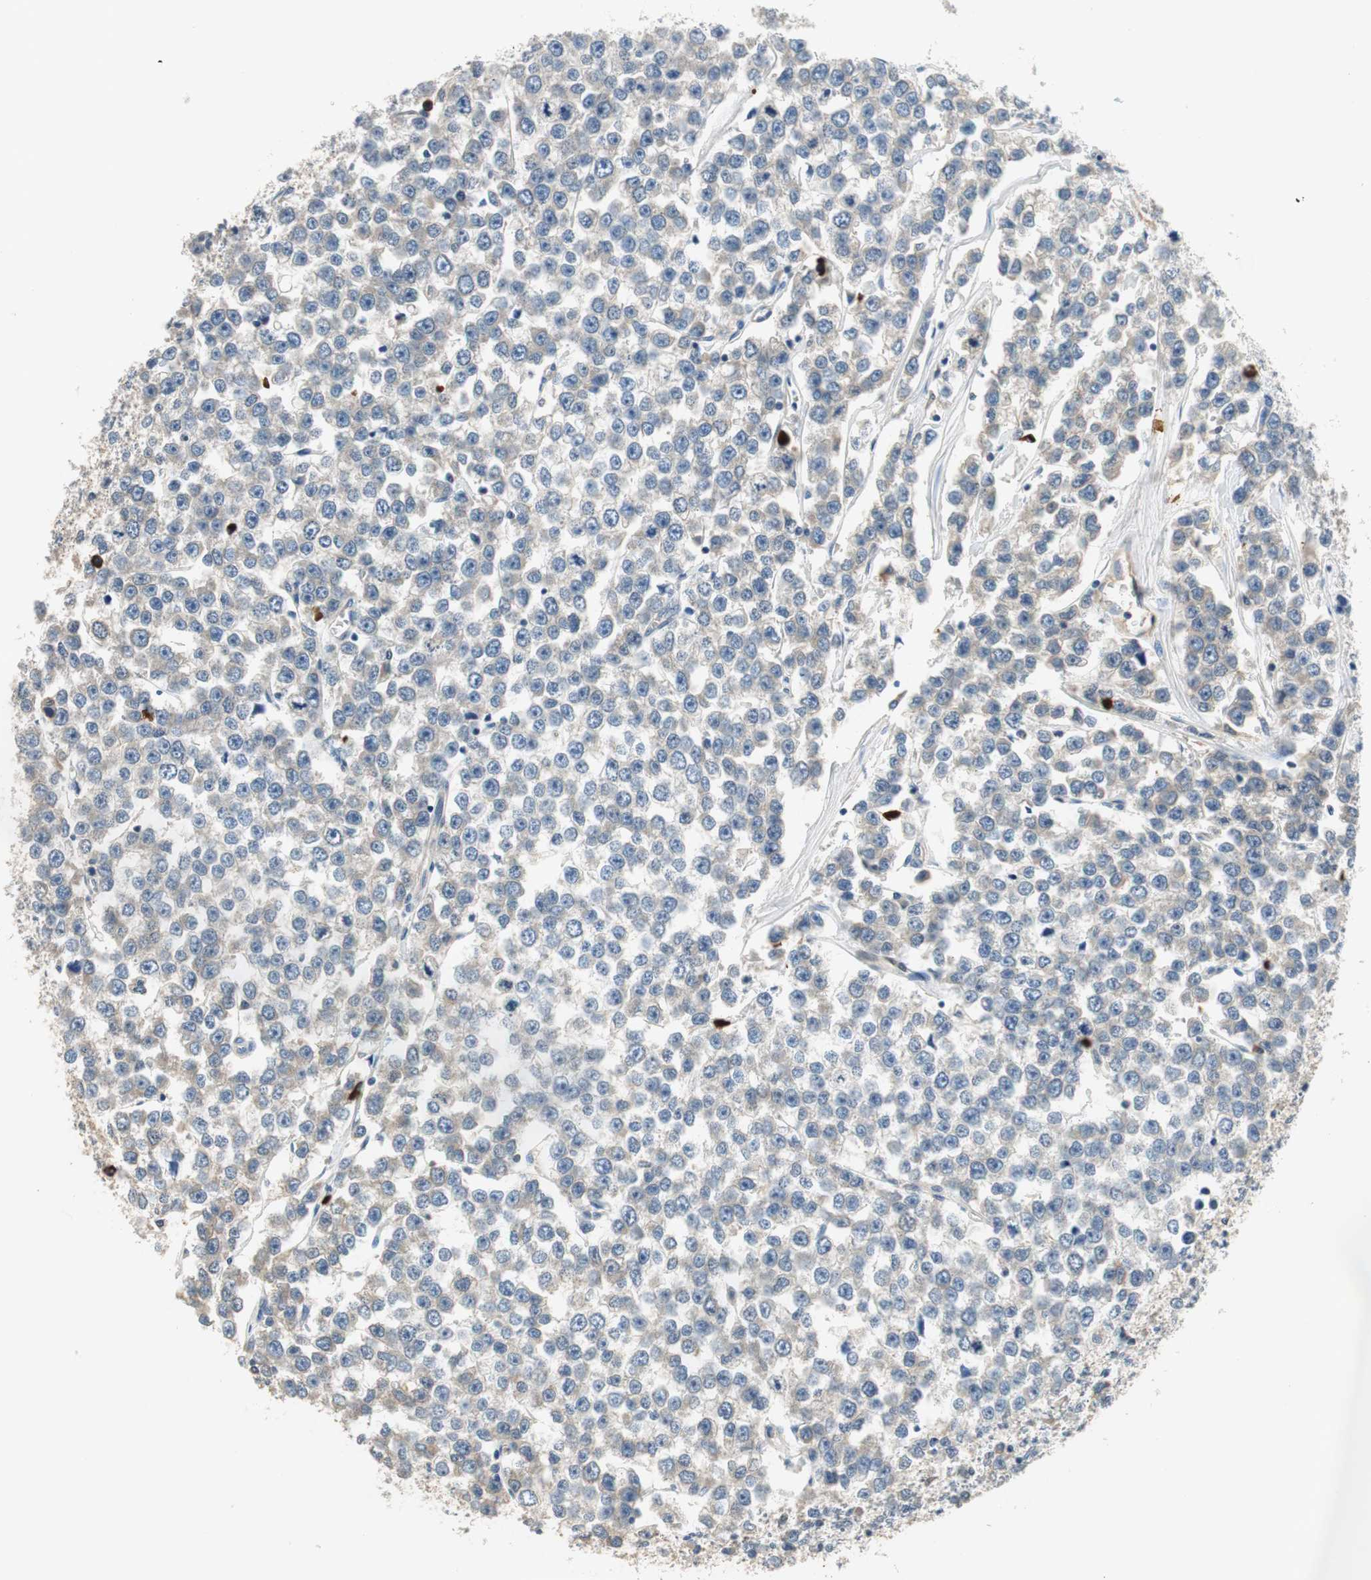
{"staining": {"intensity": "negative", "quantity": "none", "location": "none"}, "tissue": "testis cancer", "cell_type": "Tumor cells", "image_type": "cancer", "snomed": [{"axis": "morphology", "description": "Seminoma, NOS"}, {"axis": "morphology", "description": "Carcinoma, Embryonal, NOS"}, {"axis": "topography", "description": "Testis"}], "caption": "Tumor cells show no significant protein expression in testis cancer.", "gene": "MTIF2", "patient": {"sex": "male", "age": 52}}